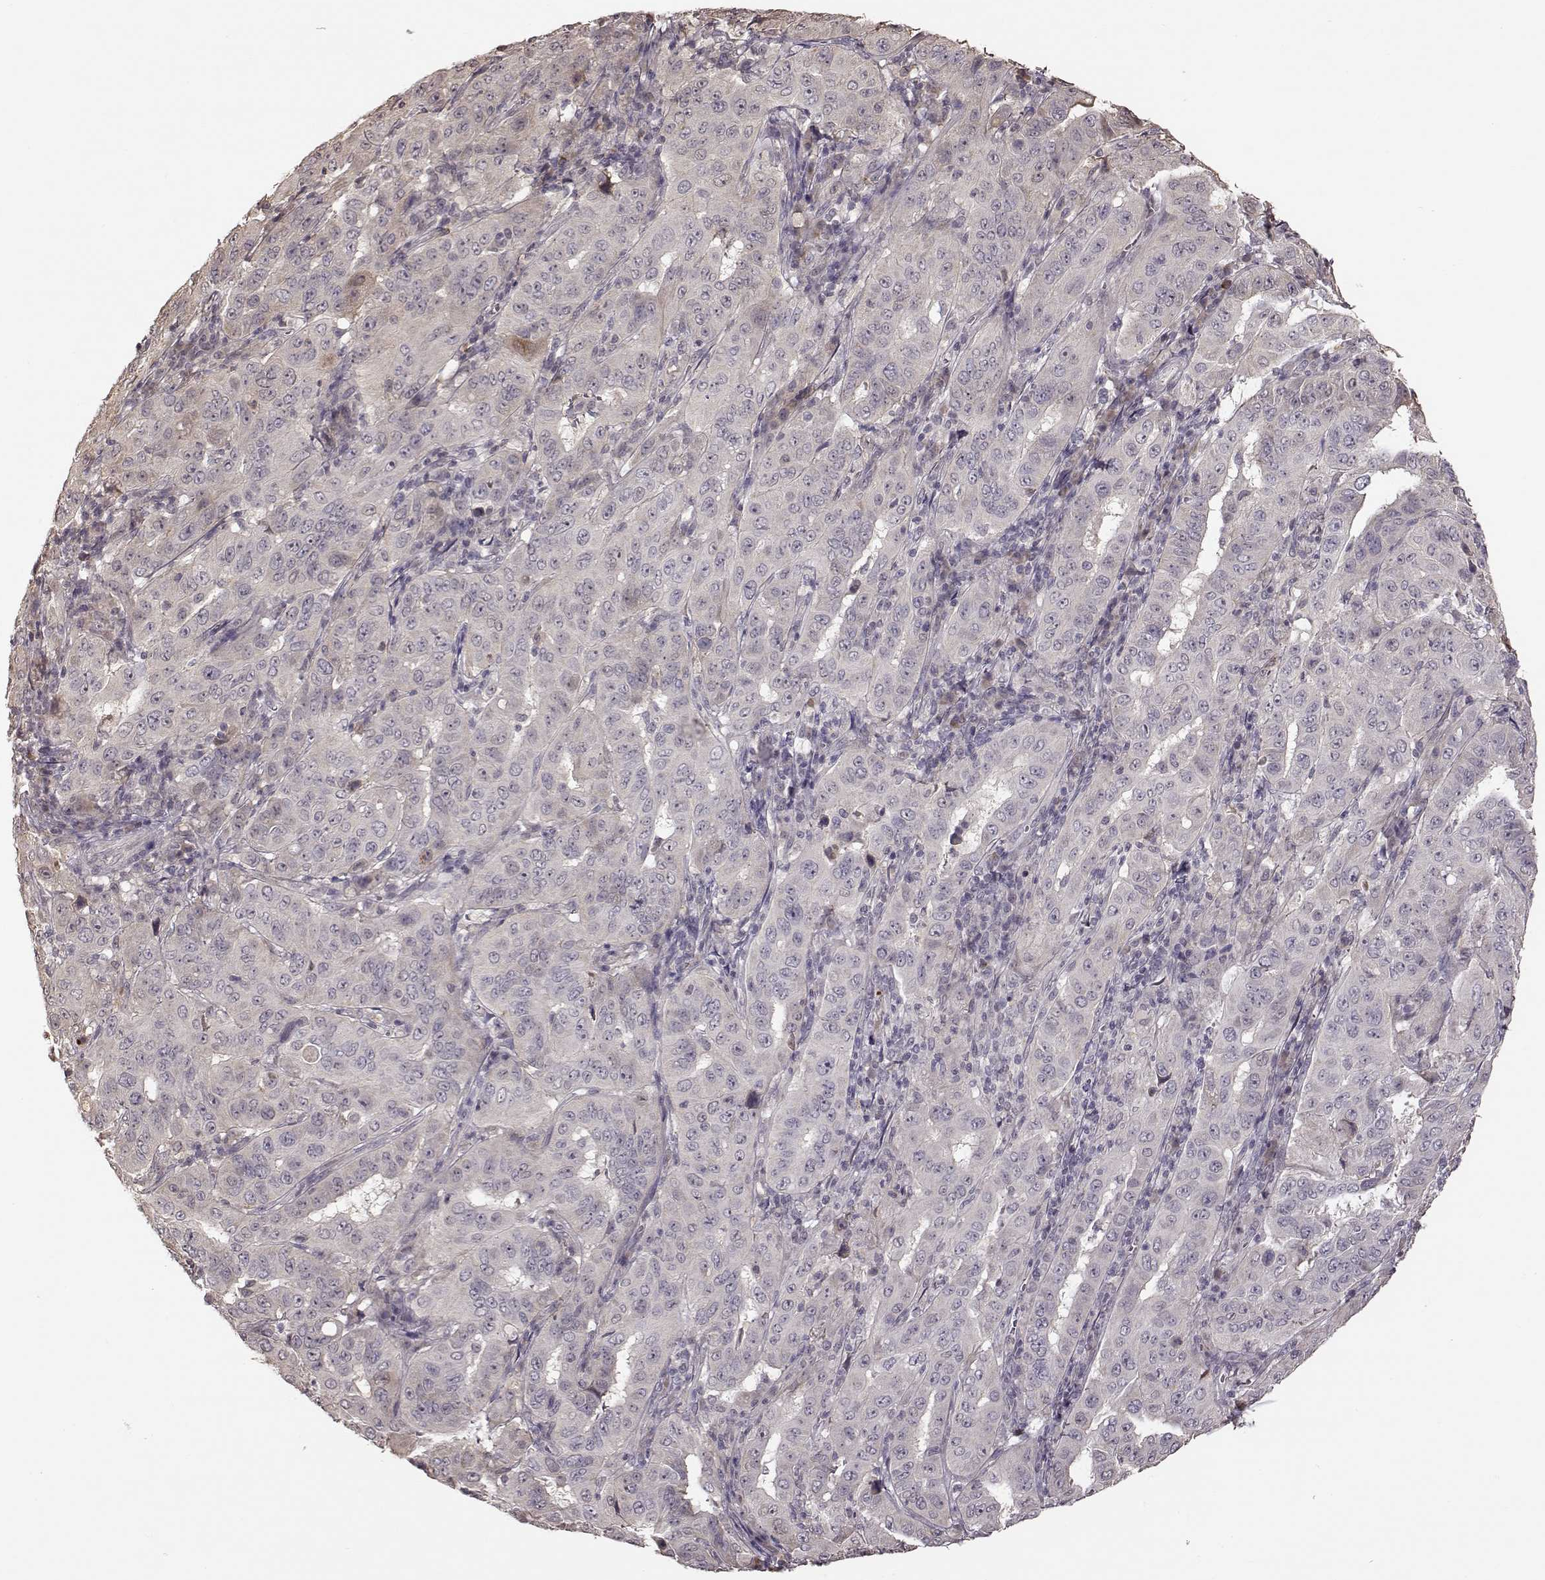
{"staining": {"intensity": "negative", "quantity": "none", "location": "none"}, "tissue": "pancreatic cancer", "cell_type": "Tumor cells", "image_type": "cancer", "snomed": [{"axis": "morphology", "description": "Adenocarcinoma, NOS"}, {"axis": "topography", "description": "Pancreas"}], "caption": "Immunohistochemistry (IHC) of human pancreatic cancer (adenocarcinoma) demonstrates no expression in tumor cells.", "gene": "CRB1", "patient": {"sex": "male", "age": 63}}